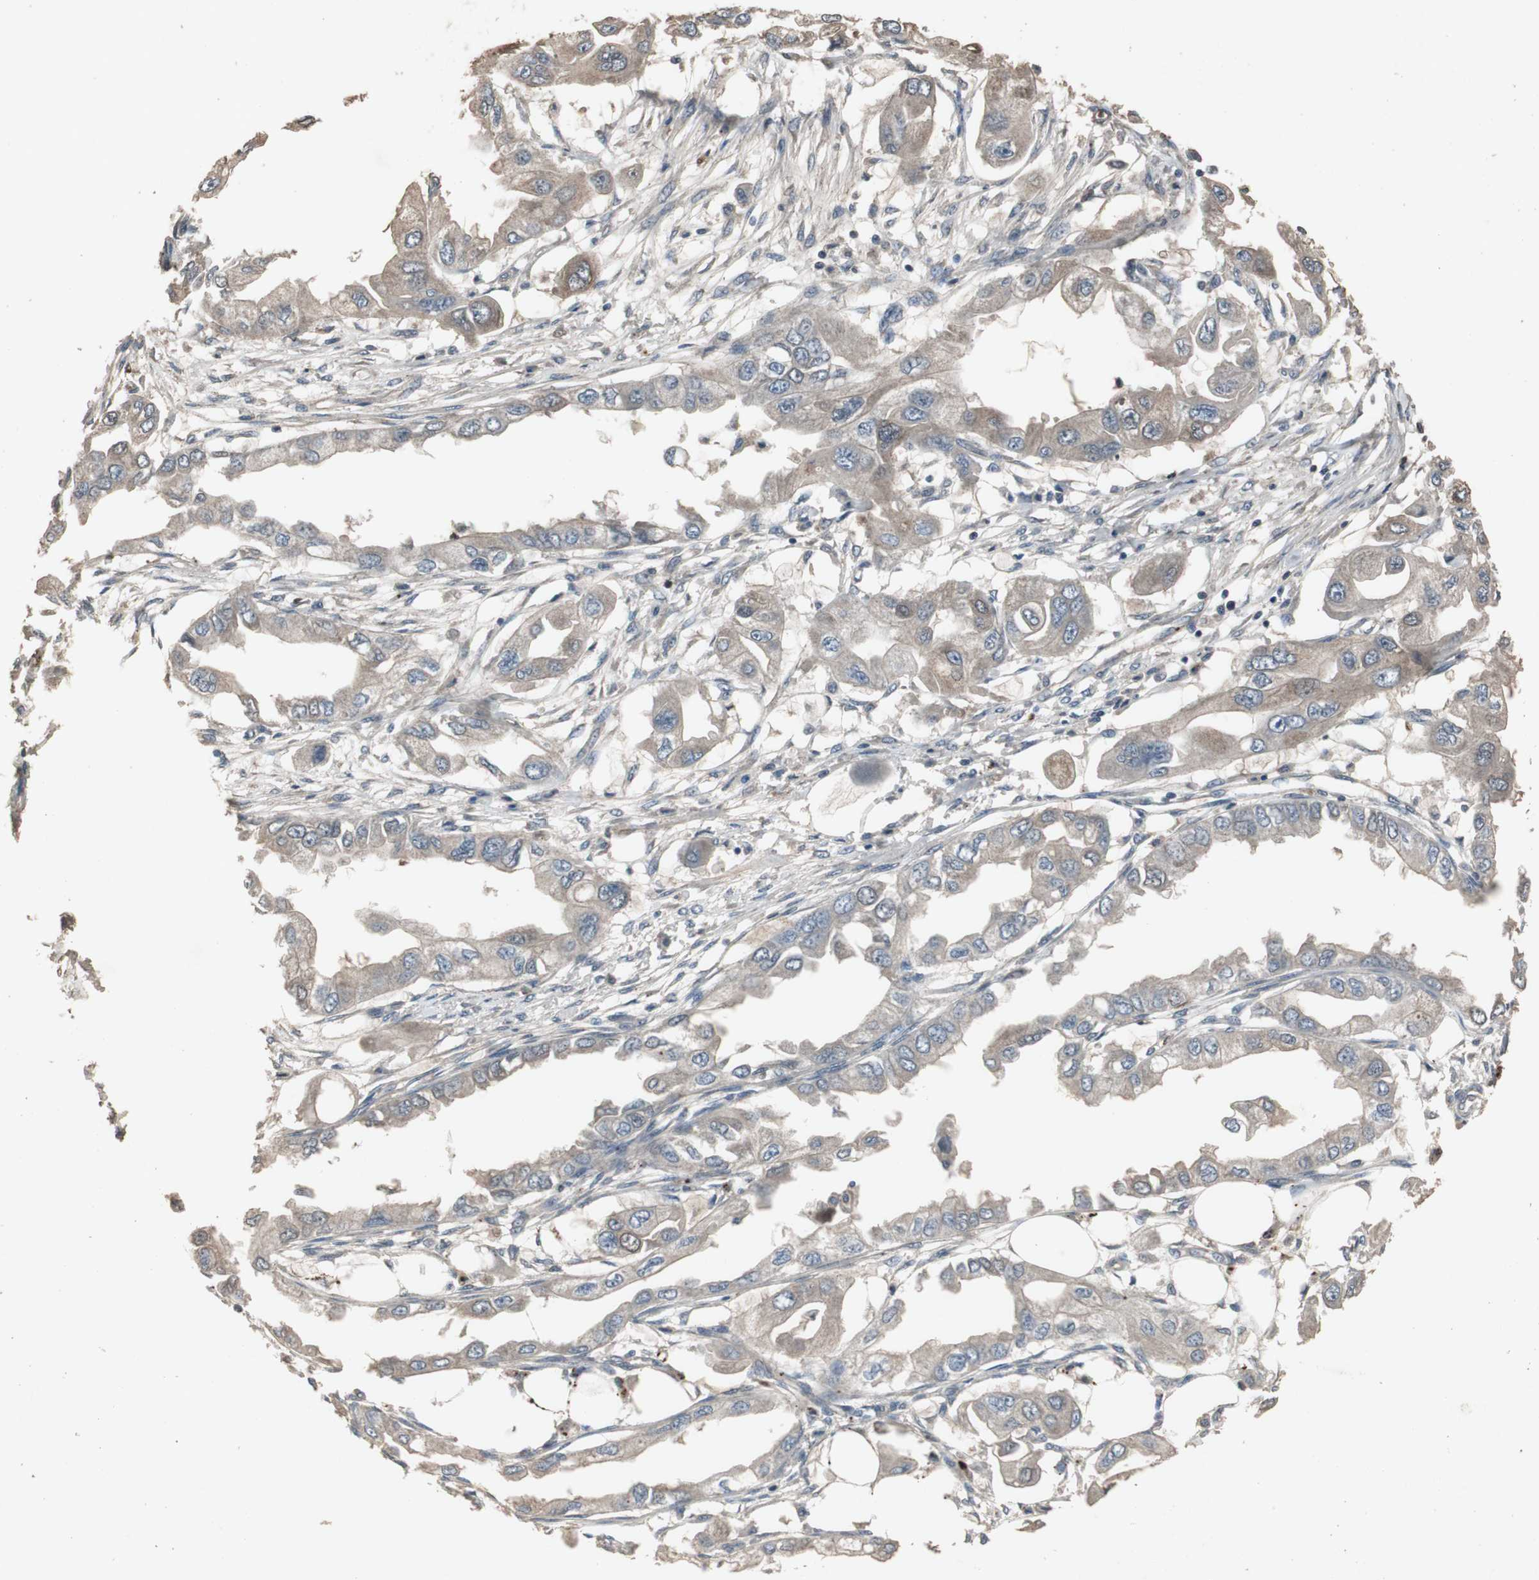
{"staining": {"intensity": "weak", "quantity": ">75%", "location": "cytoplasmic/membranous"}, "tissue": "endometrial cancer", "cell_type": "Tumor cells", "image_type": "cancer", "snomed": [{"axis": "morphology", "description": "Adenocarcinoma, NOS"}, {"axis": "topography", "description": "Endometrium"}], "caption": "A brown stain shows weak cytoplasmic/membranous expression of a protein in endometrial adenocarcinoma tumor cells.", "gene": "ADNP2", "patient": {"sex": "female", "age": 67}}